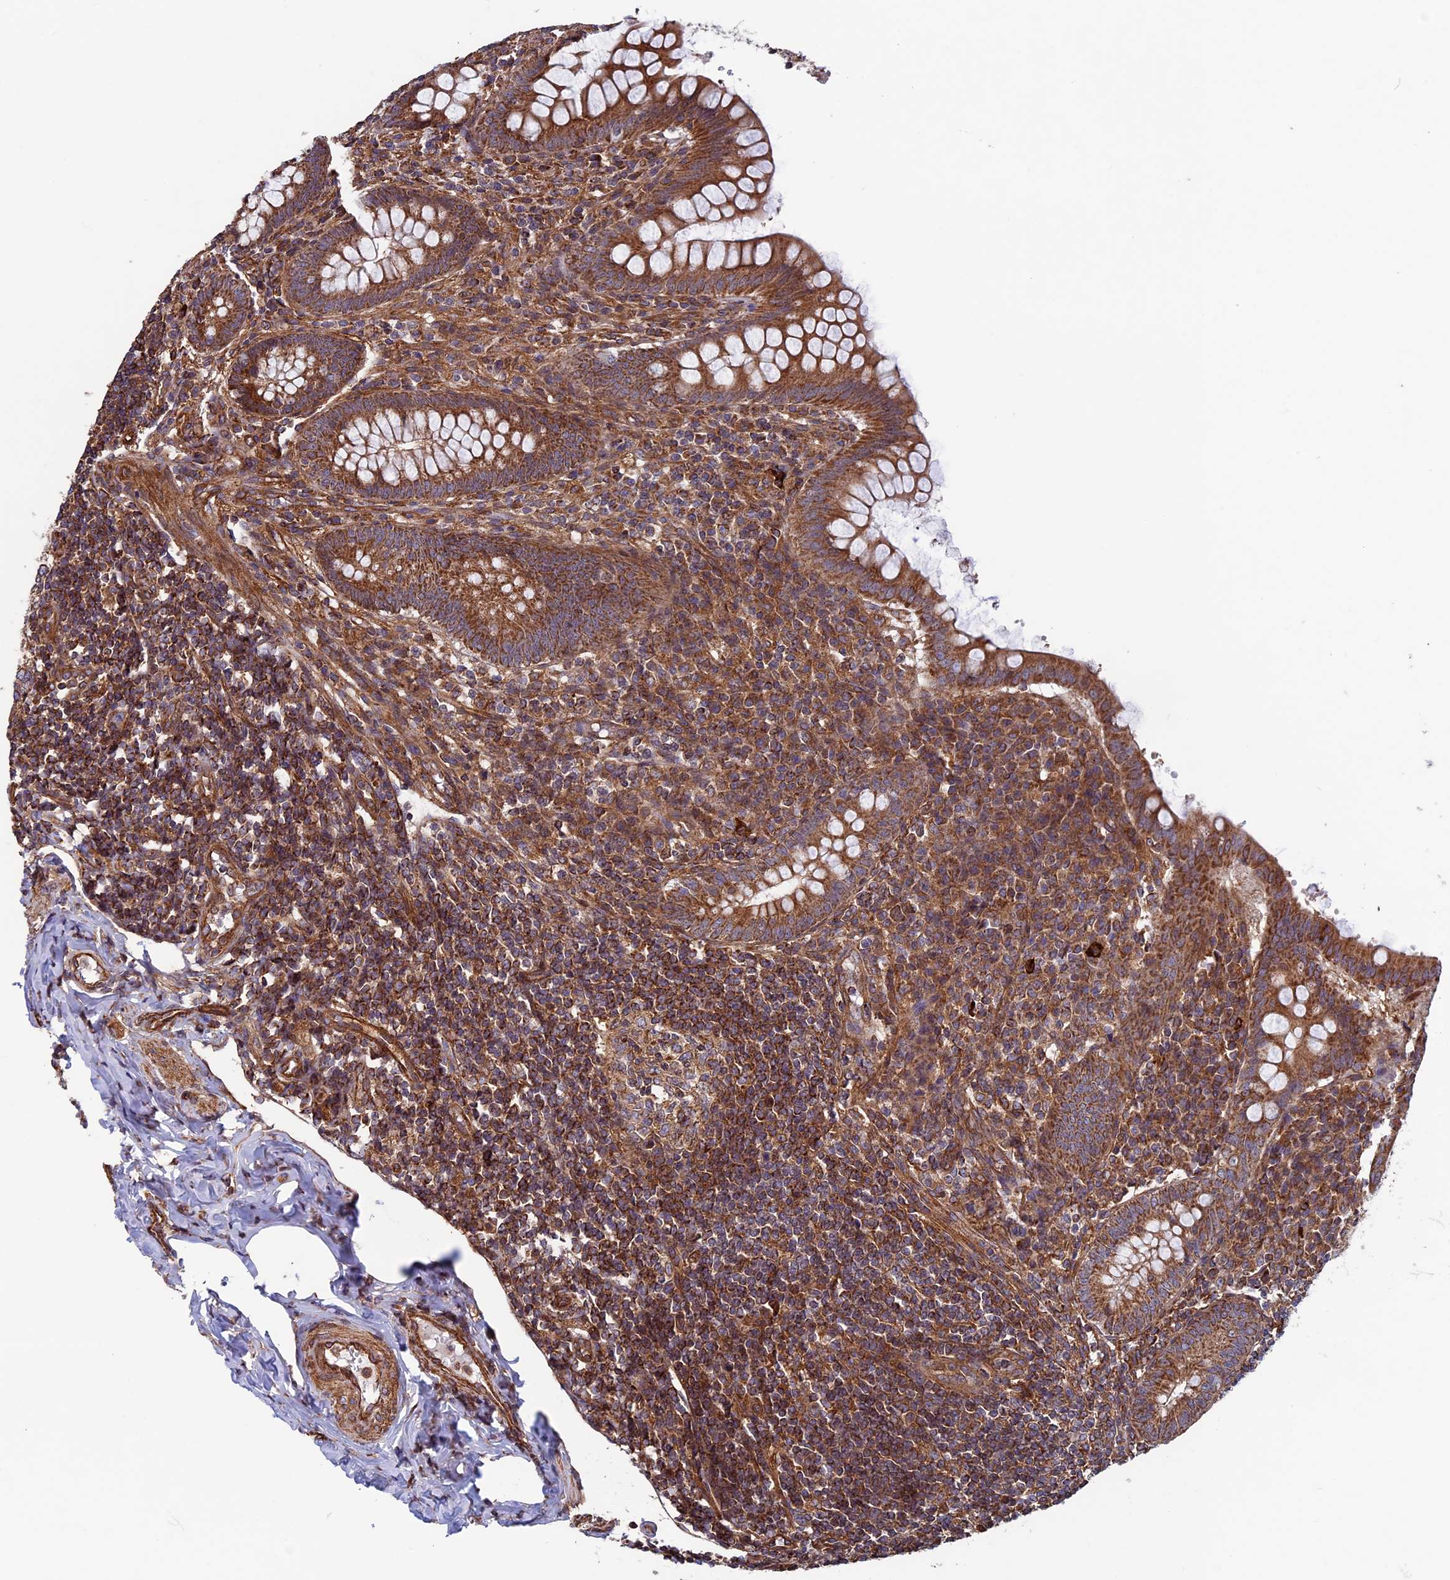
{"staining": {"intensity": "moderate", "quantity": ">75%", "location": "cytoplasmic/membranous"}, "tissue": "appendix", "cell_type": "Glandular cells", "image_type": "normal", "snomed": [{"axis": "morphology", "description": "Normal tissue, NOS"}, {"axis": "topography", "description": "Appendix"}], "caption": "Appendix stained for a protein (brown) exhibits moderate cytoplasmic/membranous positive staining in approximately >75% of glandular cells.", "gene": "CCDC8", "patient": {"sex": "female", "age": 33}}